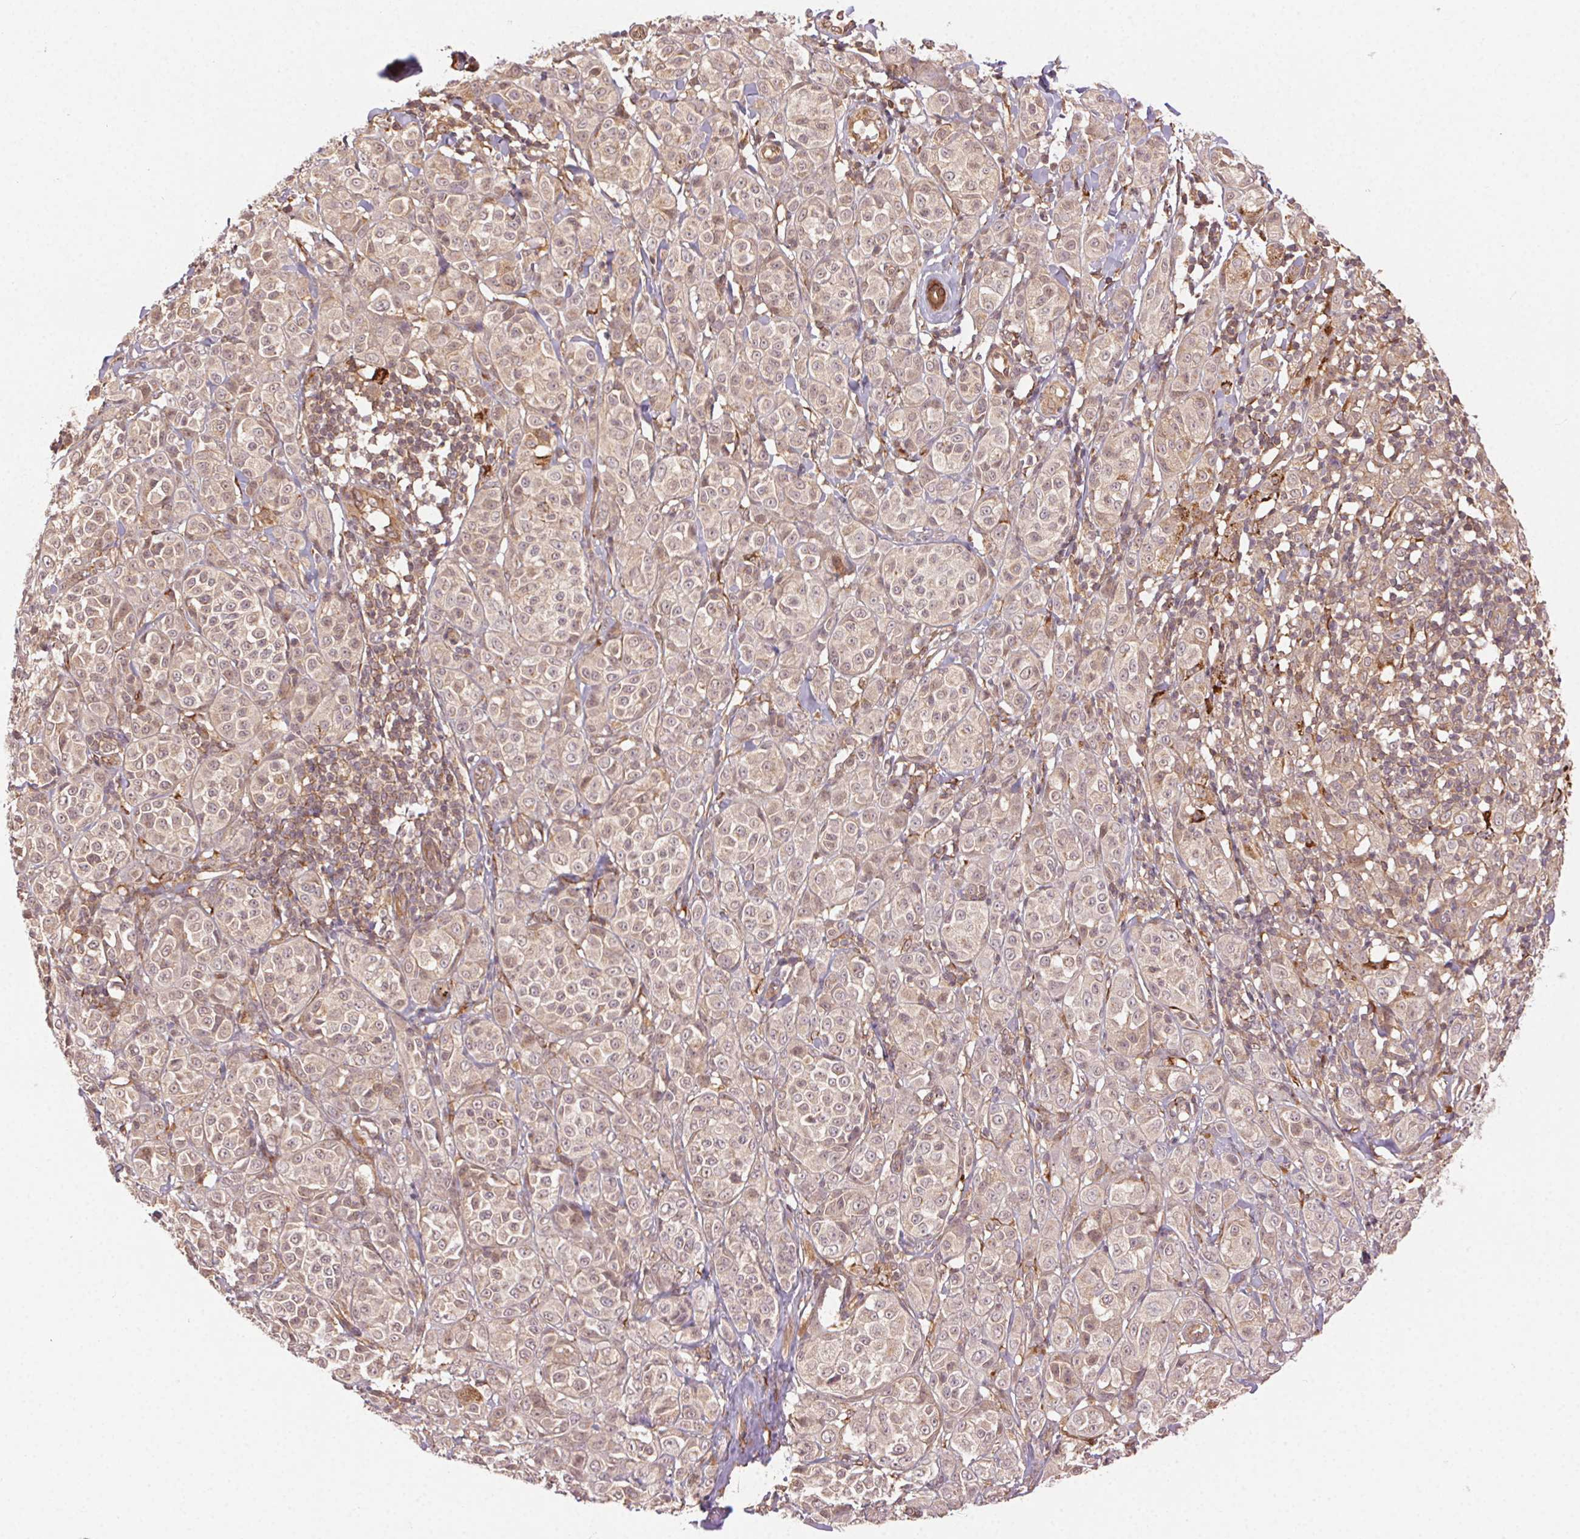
{"staining": {"intensity": "weak", "quantity": ">75%", "location": "cytoplasmic/membranous,nuclear"}, "tissue": "melanoma", "cell_type": "Tumor cells", "image_type": "cancer", "snomed": [{"axis": "morphology", "description": "Malignant melanoma, NOS"}, {"axis": "topography", "description": "Skin"}], "caption": "An image showing weak cytoplasmic/membranous and nuclear staining in about >75% of tumor cells in melanoma, as visualized by brown immunohistochemical staining.", "gene": "KLHL15", "patient": {"sex": "male", "age": 89}}